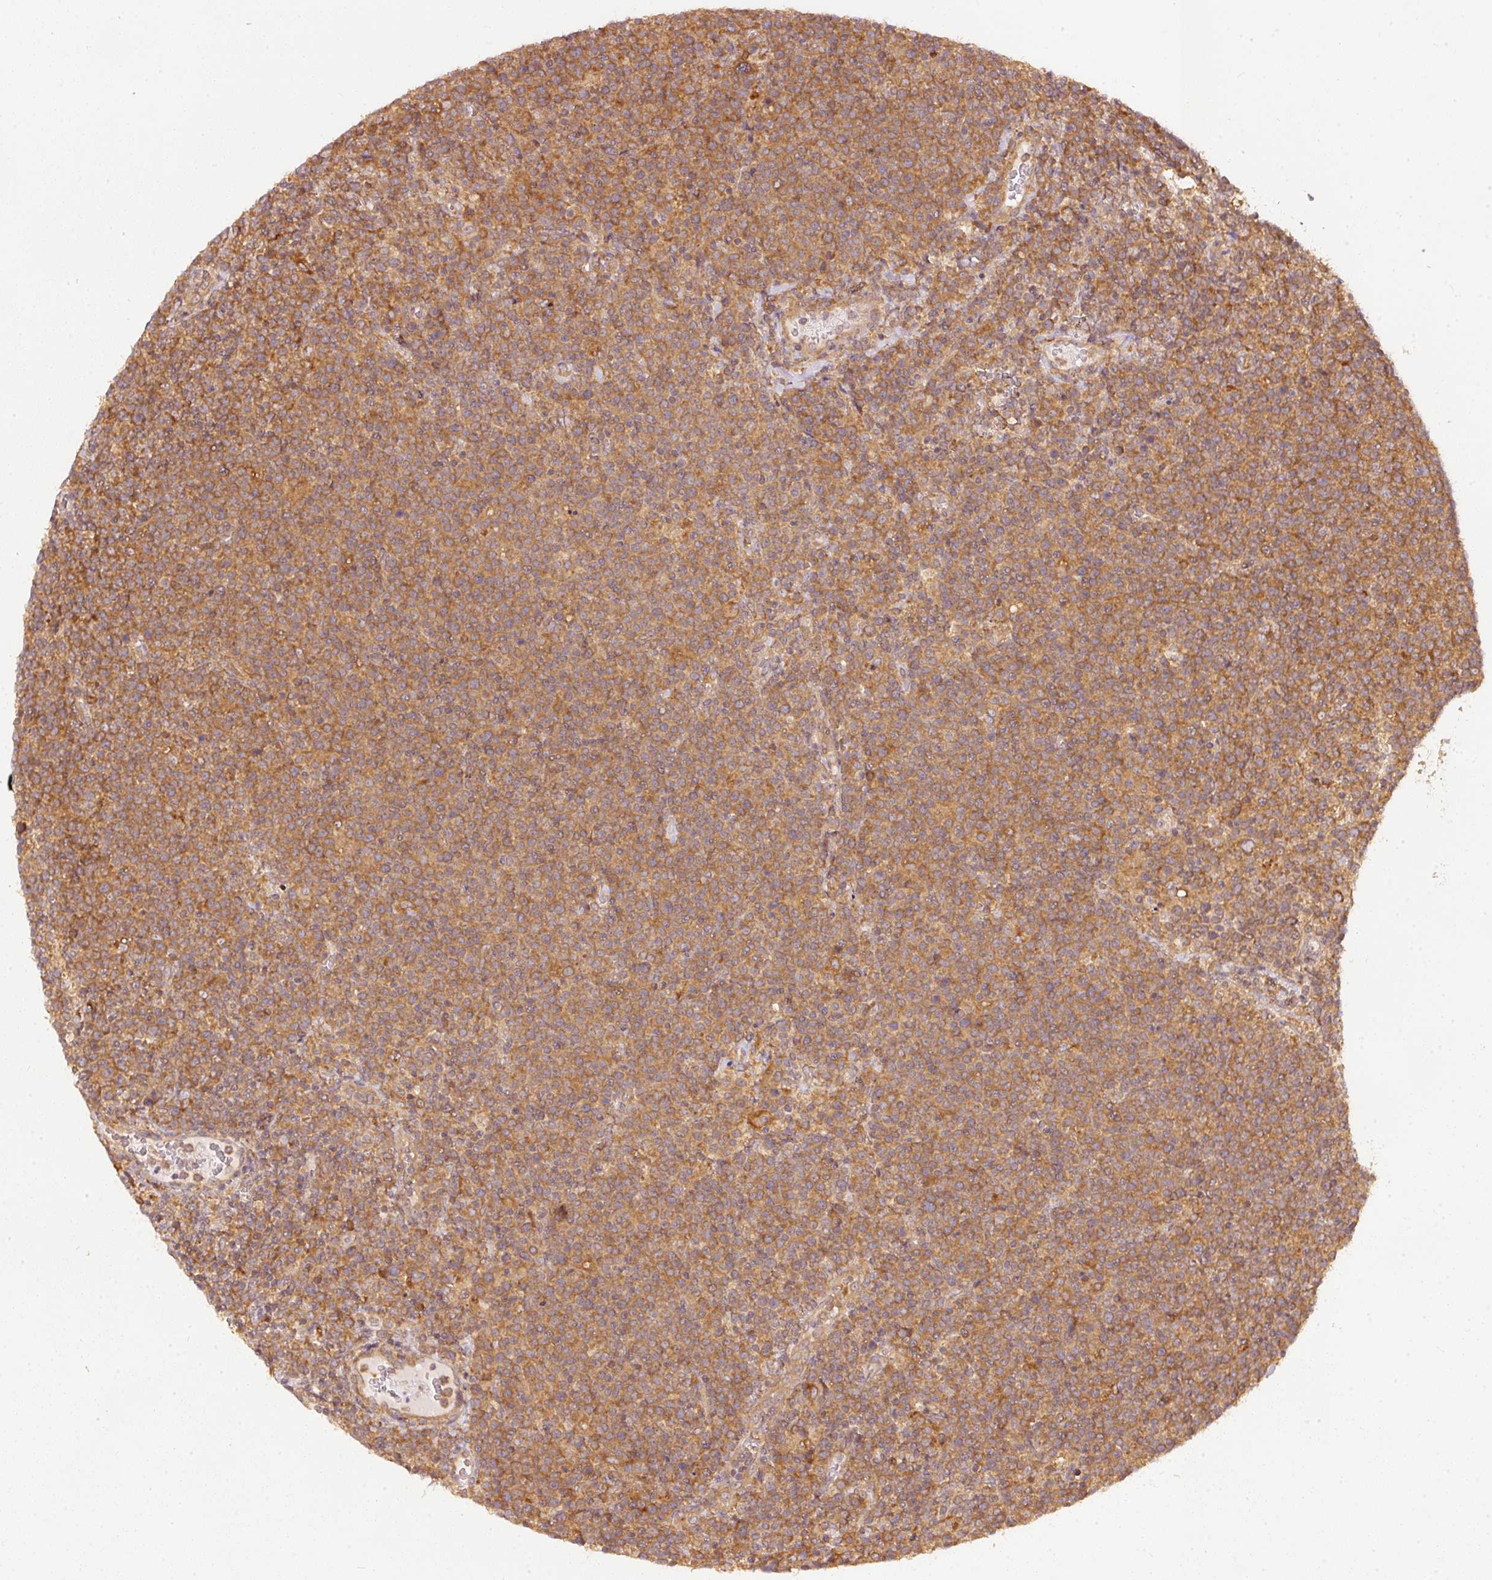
{"staining": {"intensity": "moderate", "quantity": ">75%", "location": "cytoplasmic/membranous"}, "tissue": "lymphoma", "cell_type": "Tumor cells", "image_type": "cancer", "snomed": [{"axis": "morphology", "description": "Malignant lymphoma, non-Hodgkin's type, High grade"}, {"axis": "topography", "description": "Lymph node"}], "caption": "A micrograph of lymphoma stained for a protein exhibits moderate cytoplasmic/membranous brown staining in tumor cells.", "gene": "EIF3B", "patient": {"sex": "male", "age": 61}}